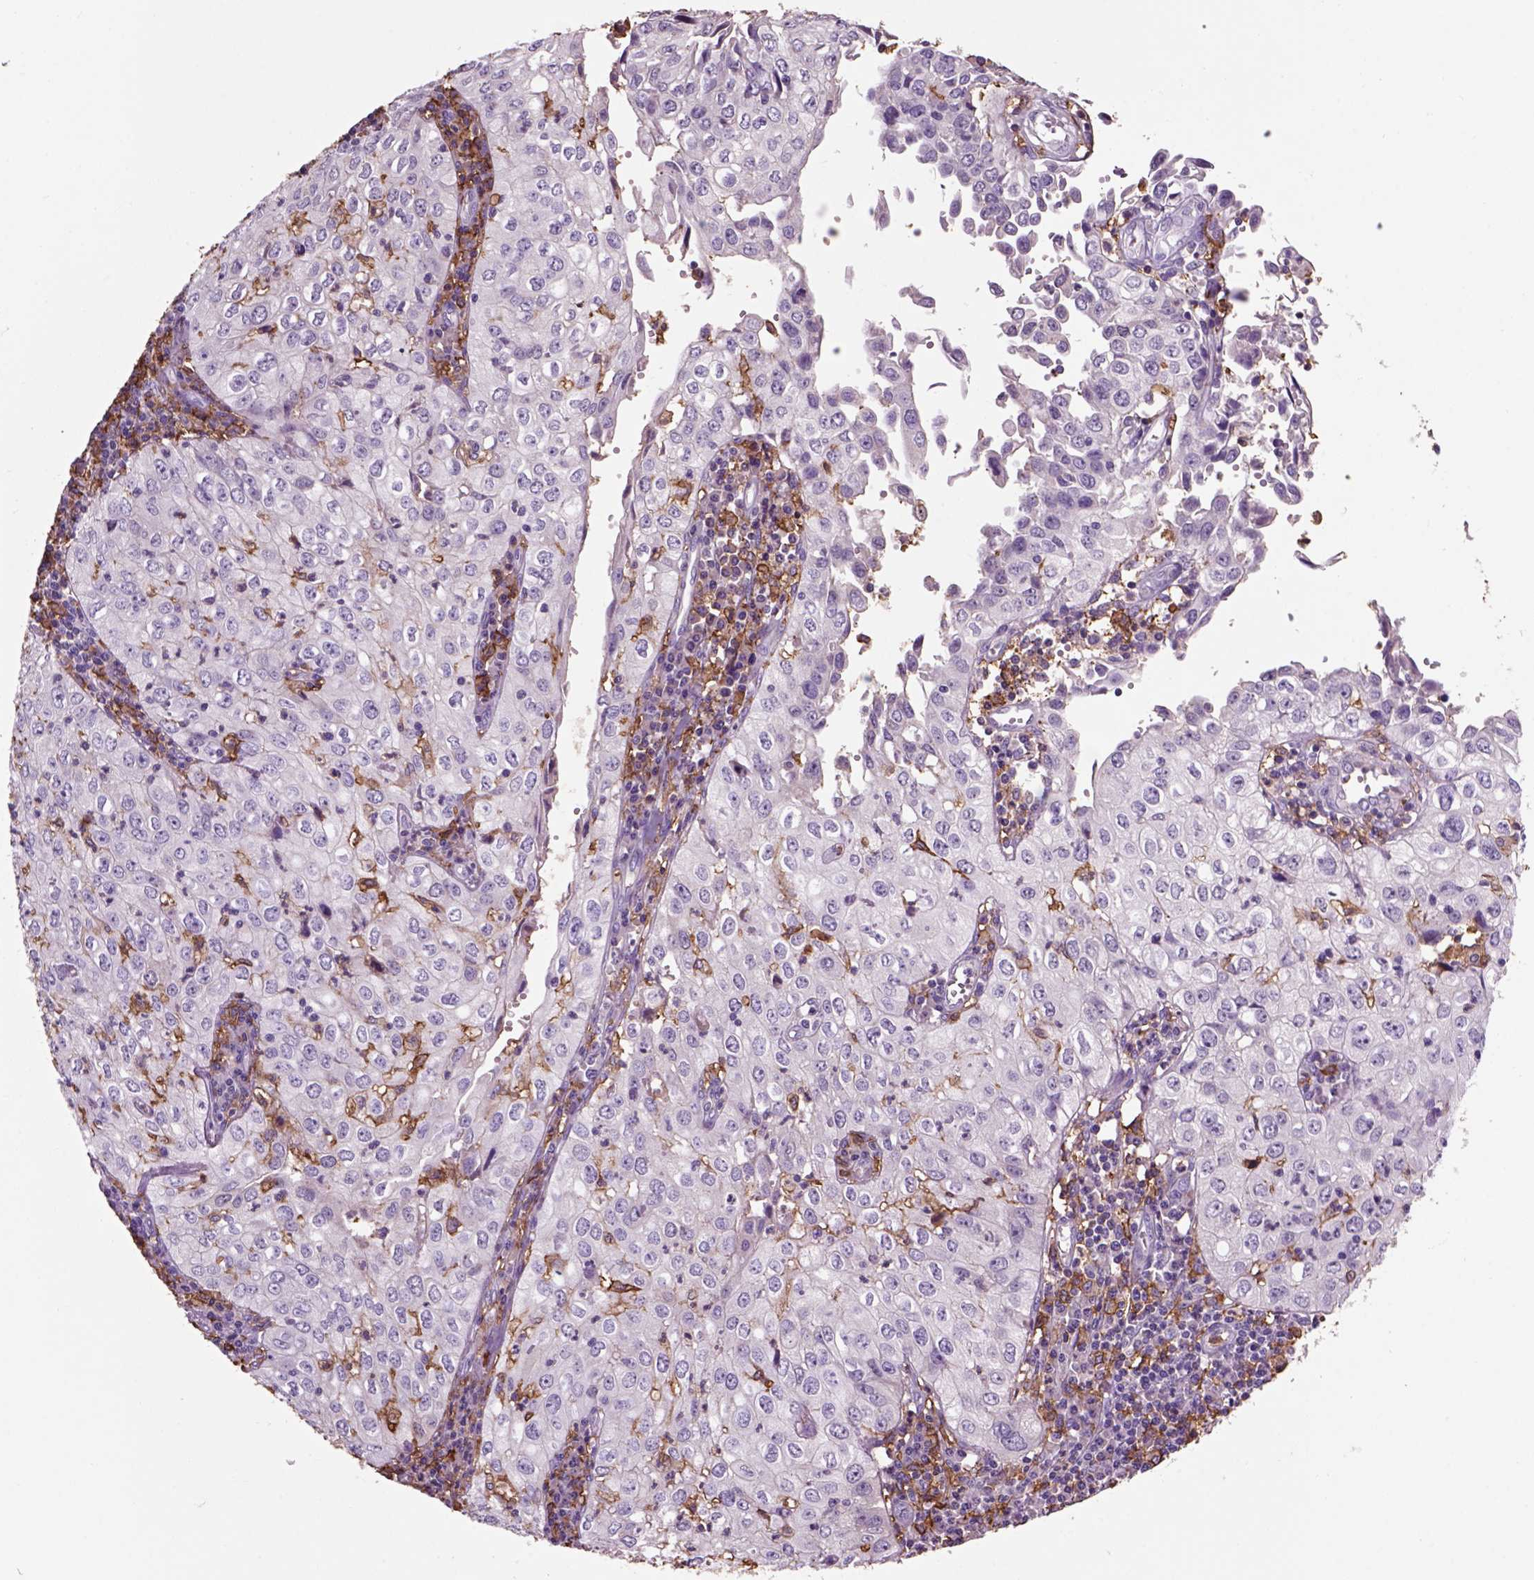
{"staining": {"intensity": "negative", "quantity": "none", "location": "none"}, "tissue": "cervical cancer", "cell_type": "Tumor cells", "image_type": "cancer", "snomed": [{"axis": "morphology", "description": "Squamous cell carcinoma, NOS"}, {"axis": "topography", "description": "Cervix"}], "caption": "An IHC image of cervical squamous cell carcinoma is shown. There is no staining in tumor cells of cervical squamous cell carcinoma. (Brightfield microscopy of DAB (3,3'-diaminobenzidine) immunohistochemistry at high magnification).", "gene": "CD14", "patient": {"sex": "female", "age": 24}}